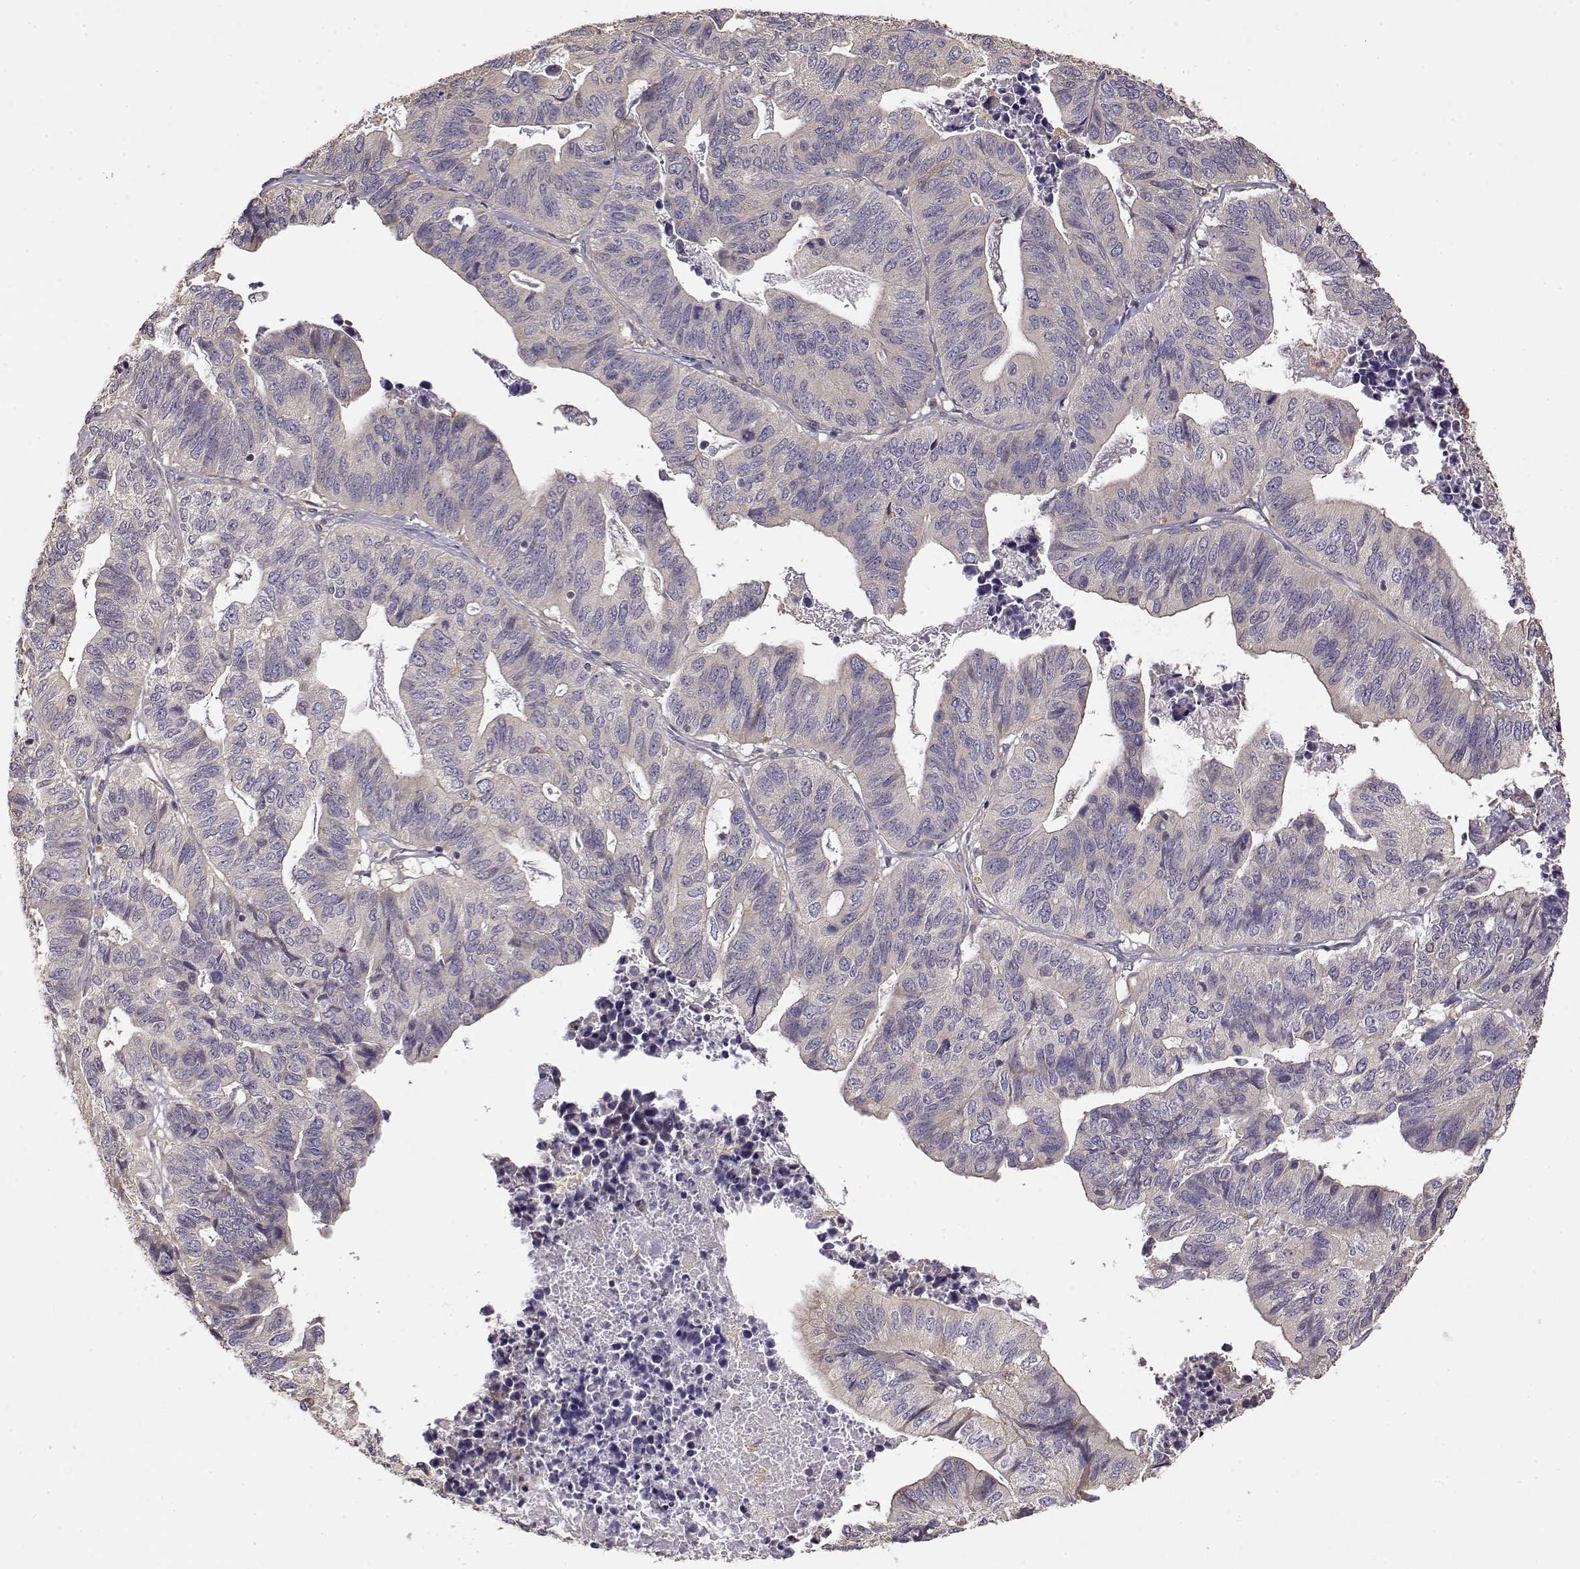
{"staining": {"intensity": "negative", "quantity": "none", "location": "none"}, "tissue": "stomach cancer", "cell_type": "Tumor cells", "image_type": "cancer", "snomed": [{"axis": "morphology", "description": "Adenocarcinoma, NOS"}, {"axis": "topography", "description": "Stomach, upper"}], "caption": "Immunohistochemistry (IHC) photomicrograph of neoplastic tissue: stomach adenocarcinoma stained with DAB (3,3'-diaminobenzidine) exhibits no significant protein positivity in tumor cells.", "gene": "CRIM1", "patient": {"sex": "female", "age": 67}}